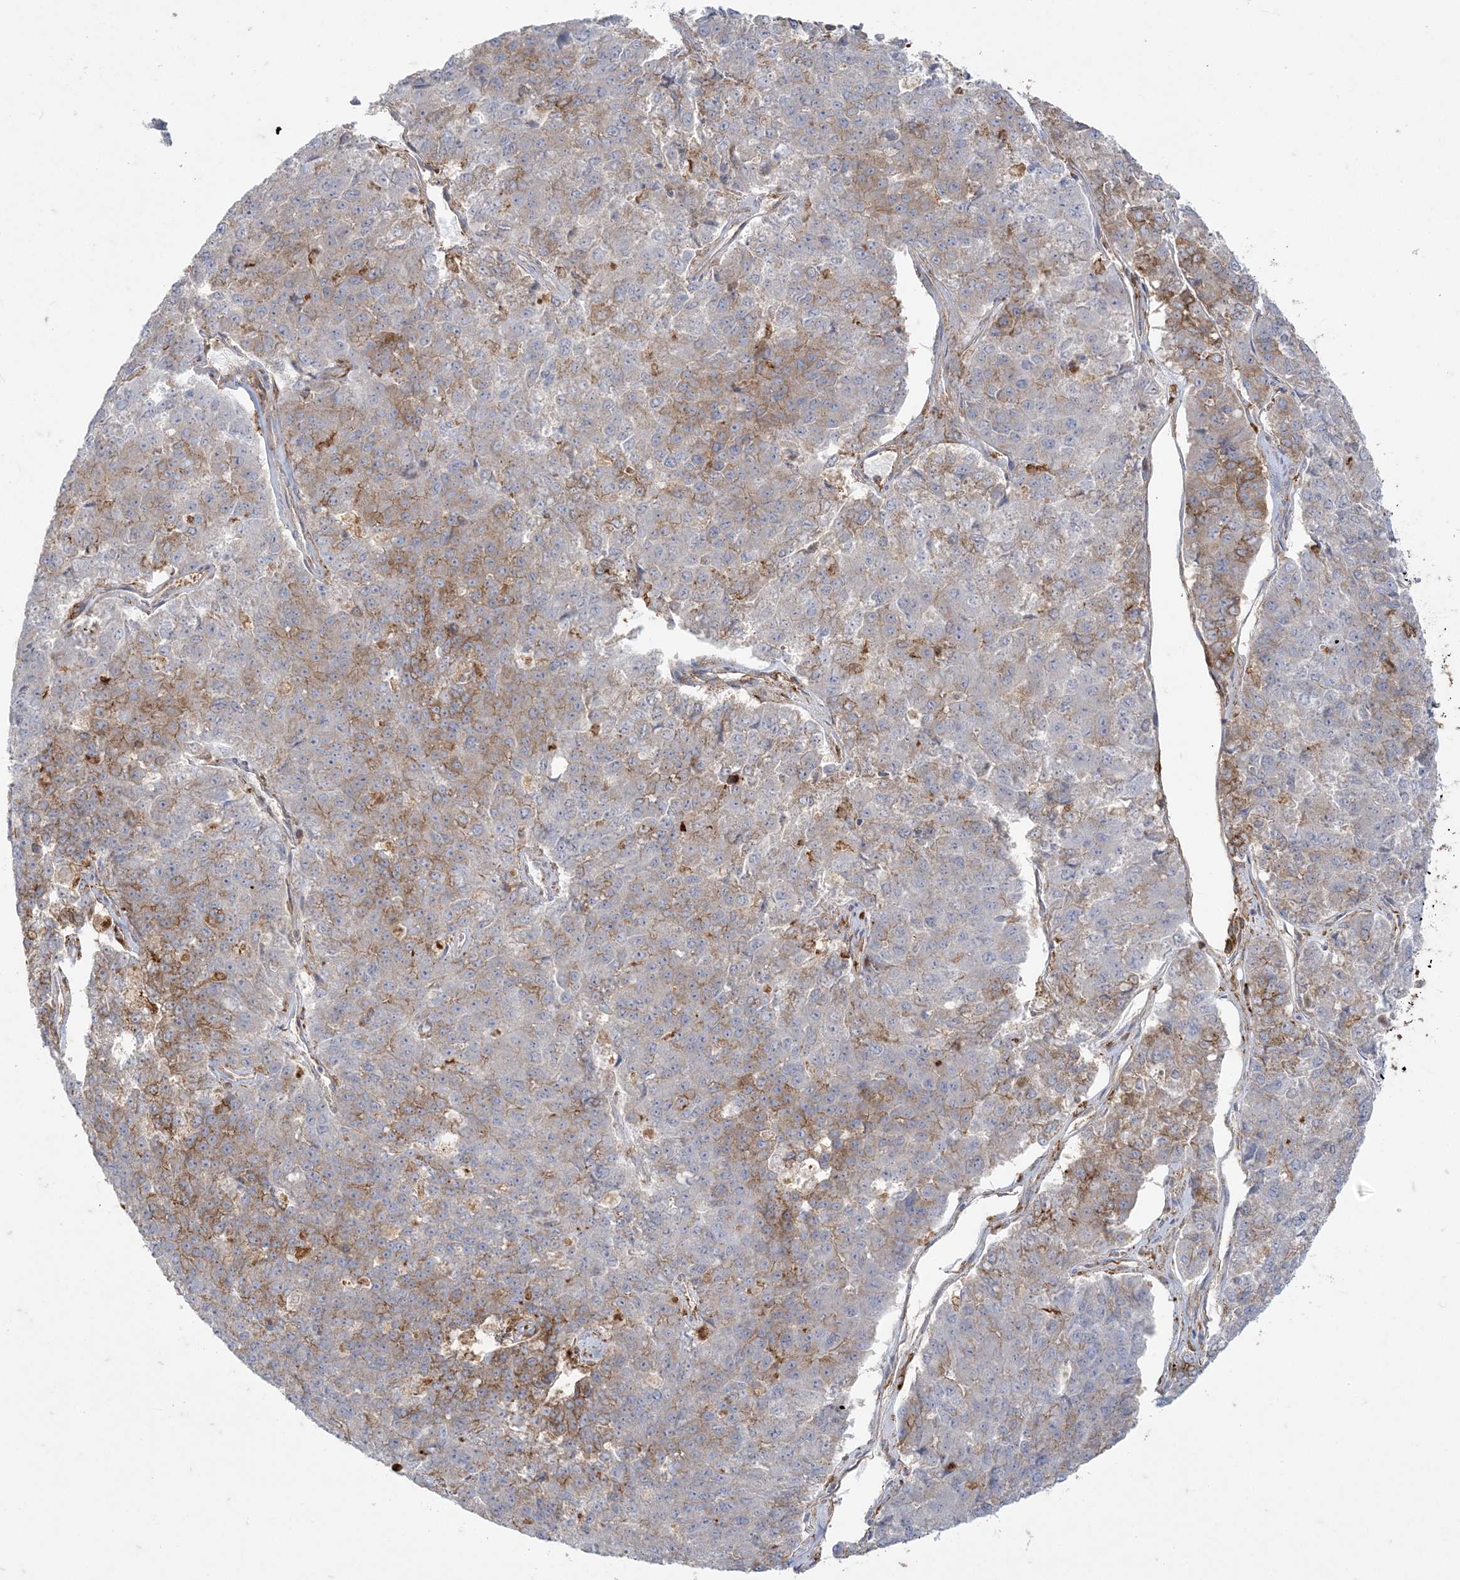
{"staining": {"intensity": "moderate", "quantity": "<25%", "location": "cytoplasmic/membranous"}, "tissue": "pancreatic cancer", "cell_type": "Tumor cells", "image_type": "cancer", "snomed": [{"axis": "morphology", "description": "Adenocarcinoma, NOS"}, {"axis": "topography", "description": "Pancreas"}], "caption": "Immunohistochemistry of pancreatic adenocarcinoma shows low levels of moderate cytoplasmic/membranous expression in about <25% of tumor cells.", "gene": "DERL3", "patient": {"sex": "male", "age": 50}}